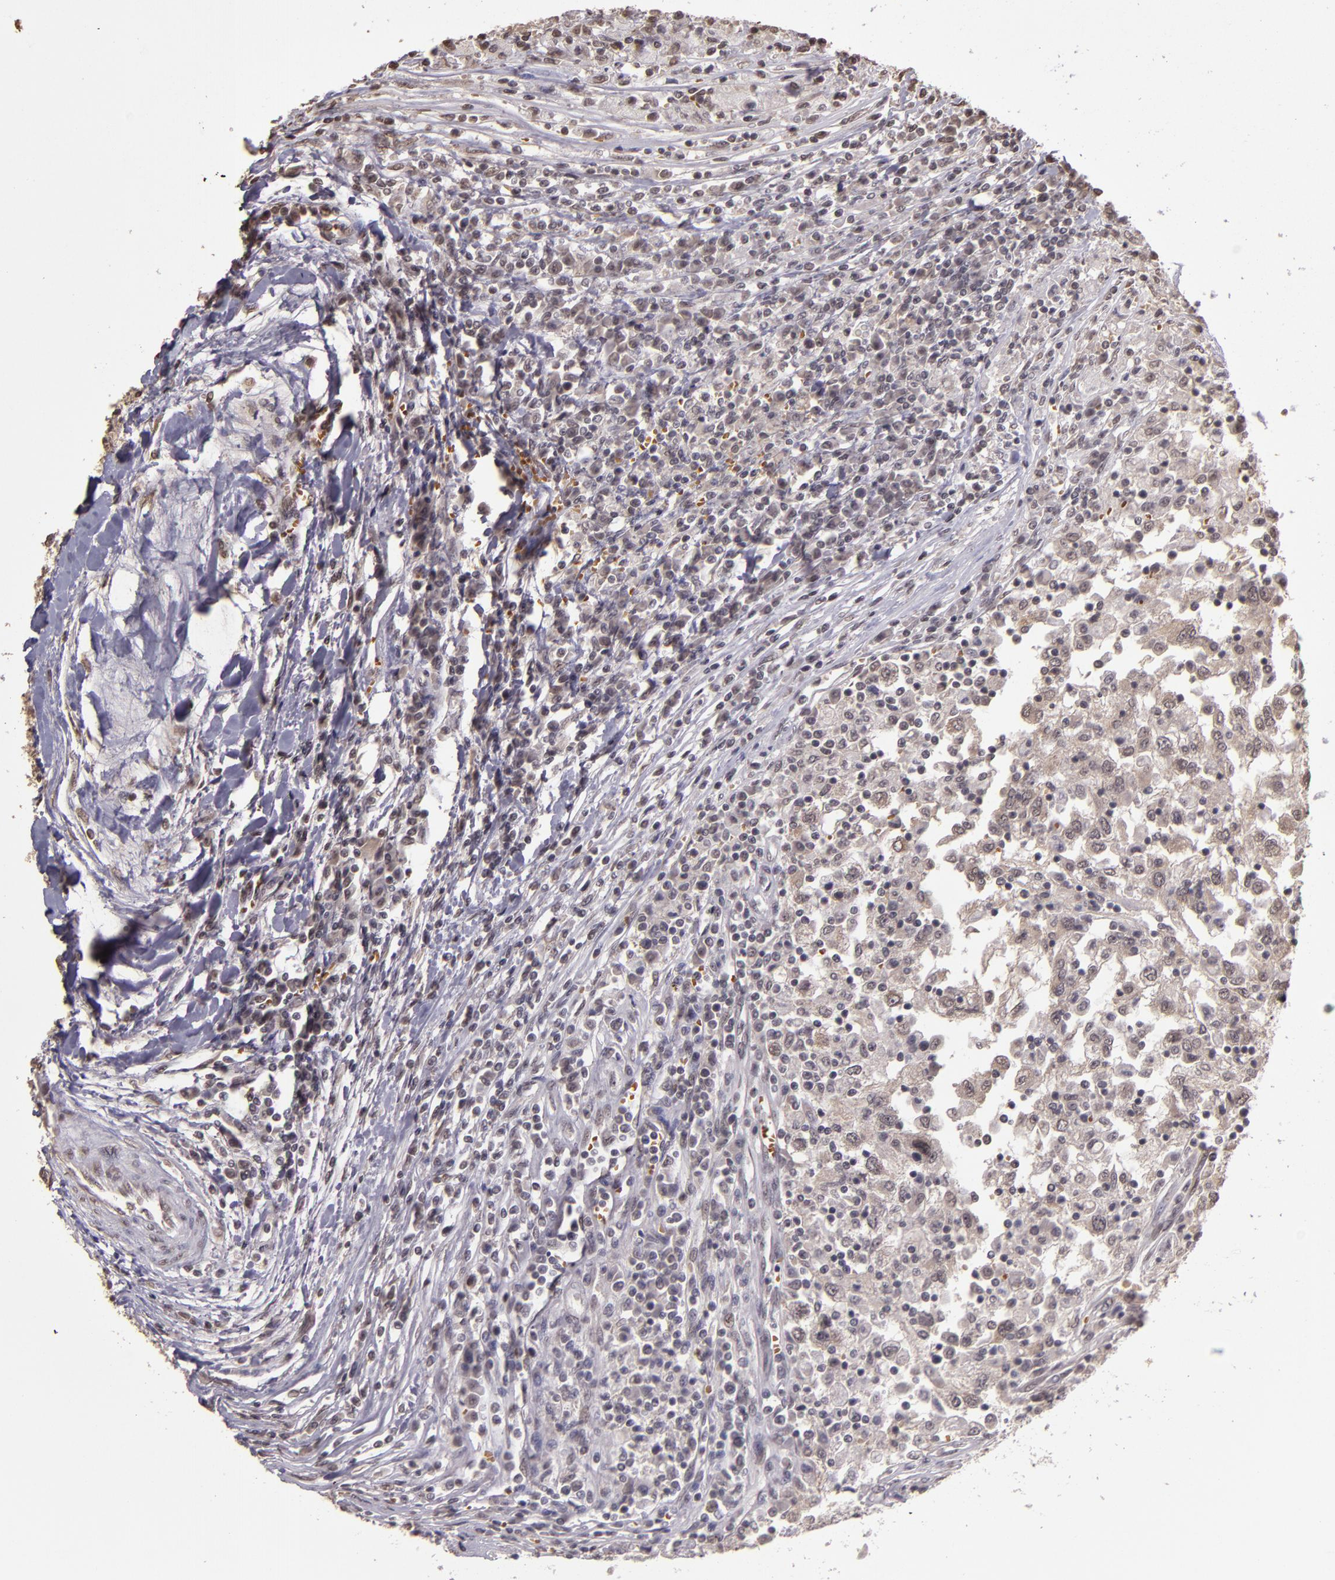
{"staining": {"intensity": "negative", "quantity": "none", "location": "none"}, "tissue": "renal cancer", "cell_type": "Tumor cells", "image_type": "cancer", "snomed": [{"axis": "morphology", "description": "Normal tissue, NOS"}, {"axis": "morphology", "description": "Adenocarcinoma, NOS"}, {"axis": "topography", "description": "Kidney"}], "caption": "Tumor cells show no significant expression in adenocarcinoma (renal).", "gene": "CUL1", "patient": {"sex": "male", "age": 71}}